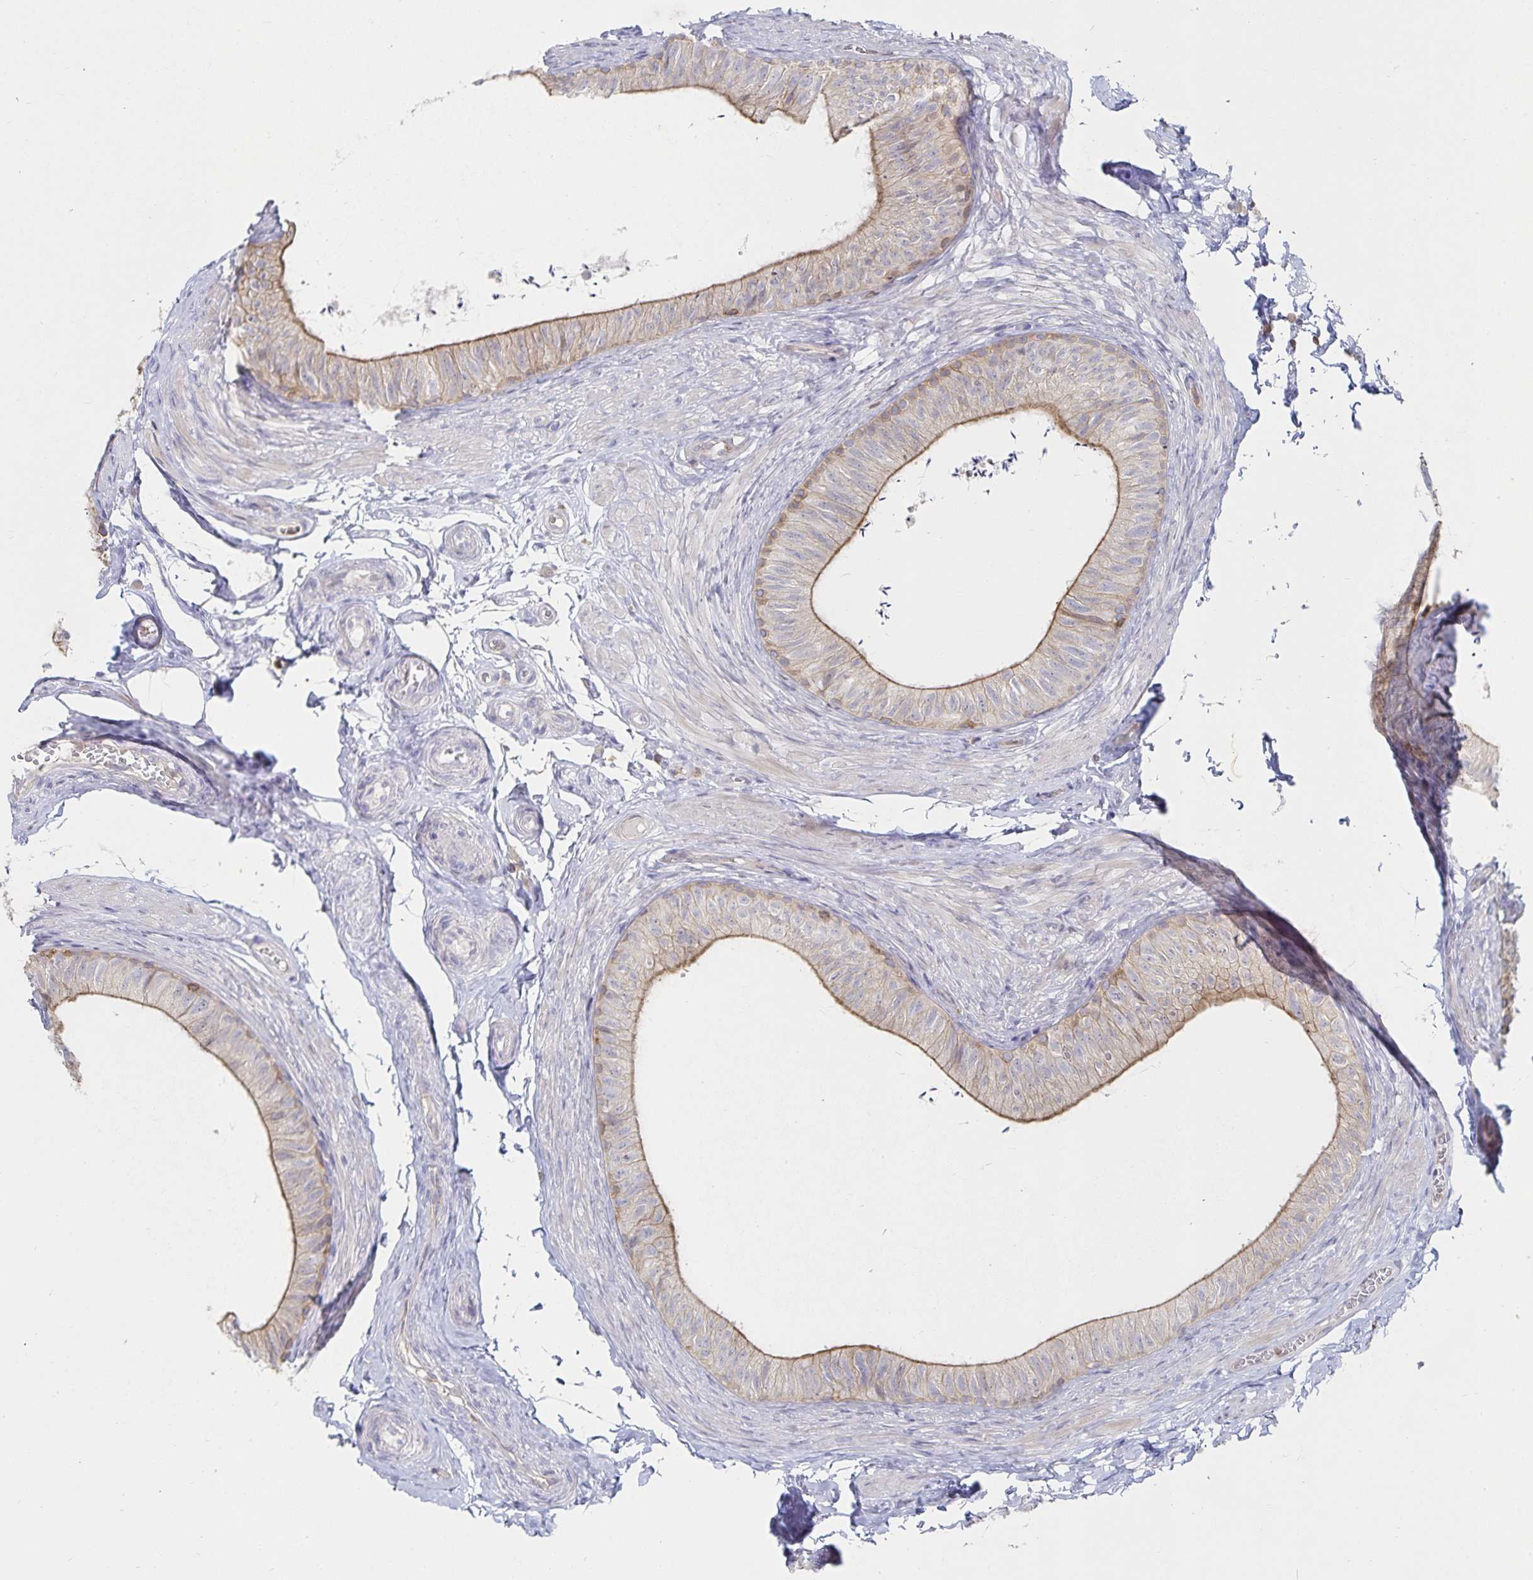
{"staining": {"intensity": "moderate", "quantity": "<25%", "location": "cytoplasmic/membranous"}, "tissue": "epididymis", "cell_type": "Glandular cells", "image_type": "normal", "snomed": [{"axis": "morphology", "description": "Normal tissue, NOS"}, {"axis": "topography", "description": "Epididymis, spermatic cord, NOS"}, {"axis": "topography", "description": "Epididymis"}, {"axis": "topography", "description": "Peripheral nerve tissue"}], "caption": "This micrograph demonstrates immunohistochemistry (IHC) staining of normal epididymis, with low moderate cytoplasmic/membranous staining in about <25% of glandular cells.", "gene": "PIK3CD", "patient": {"sex": "male", "age": 29}}